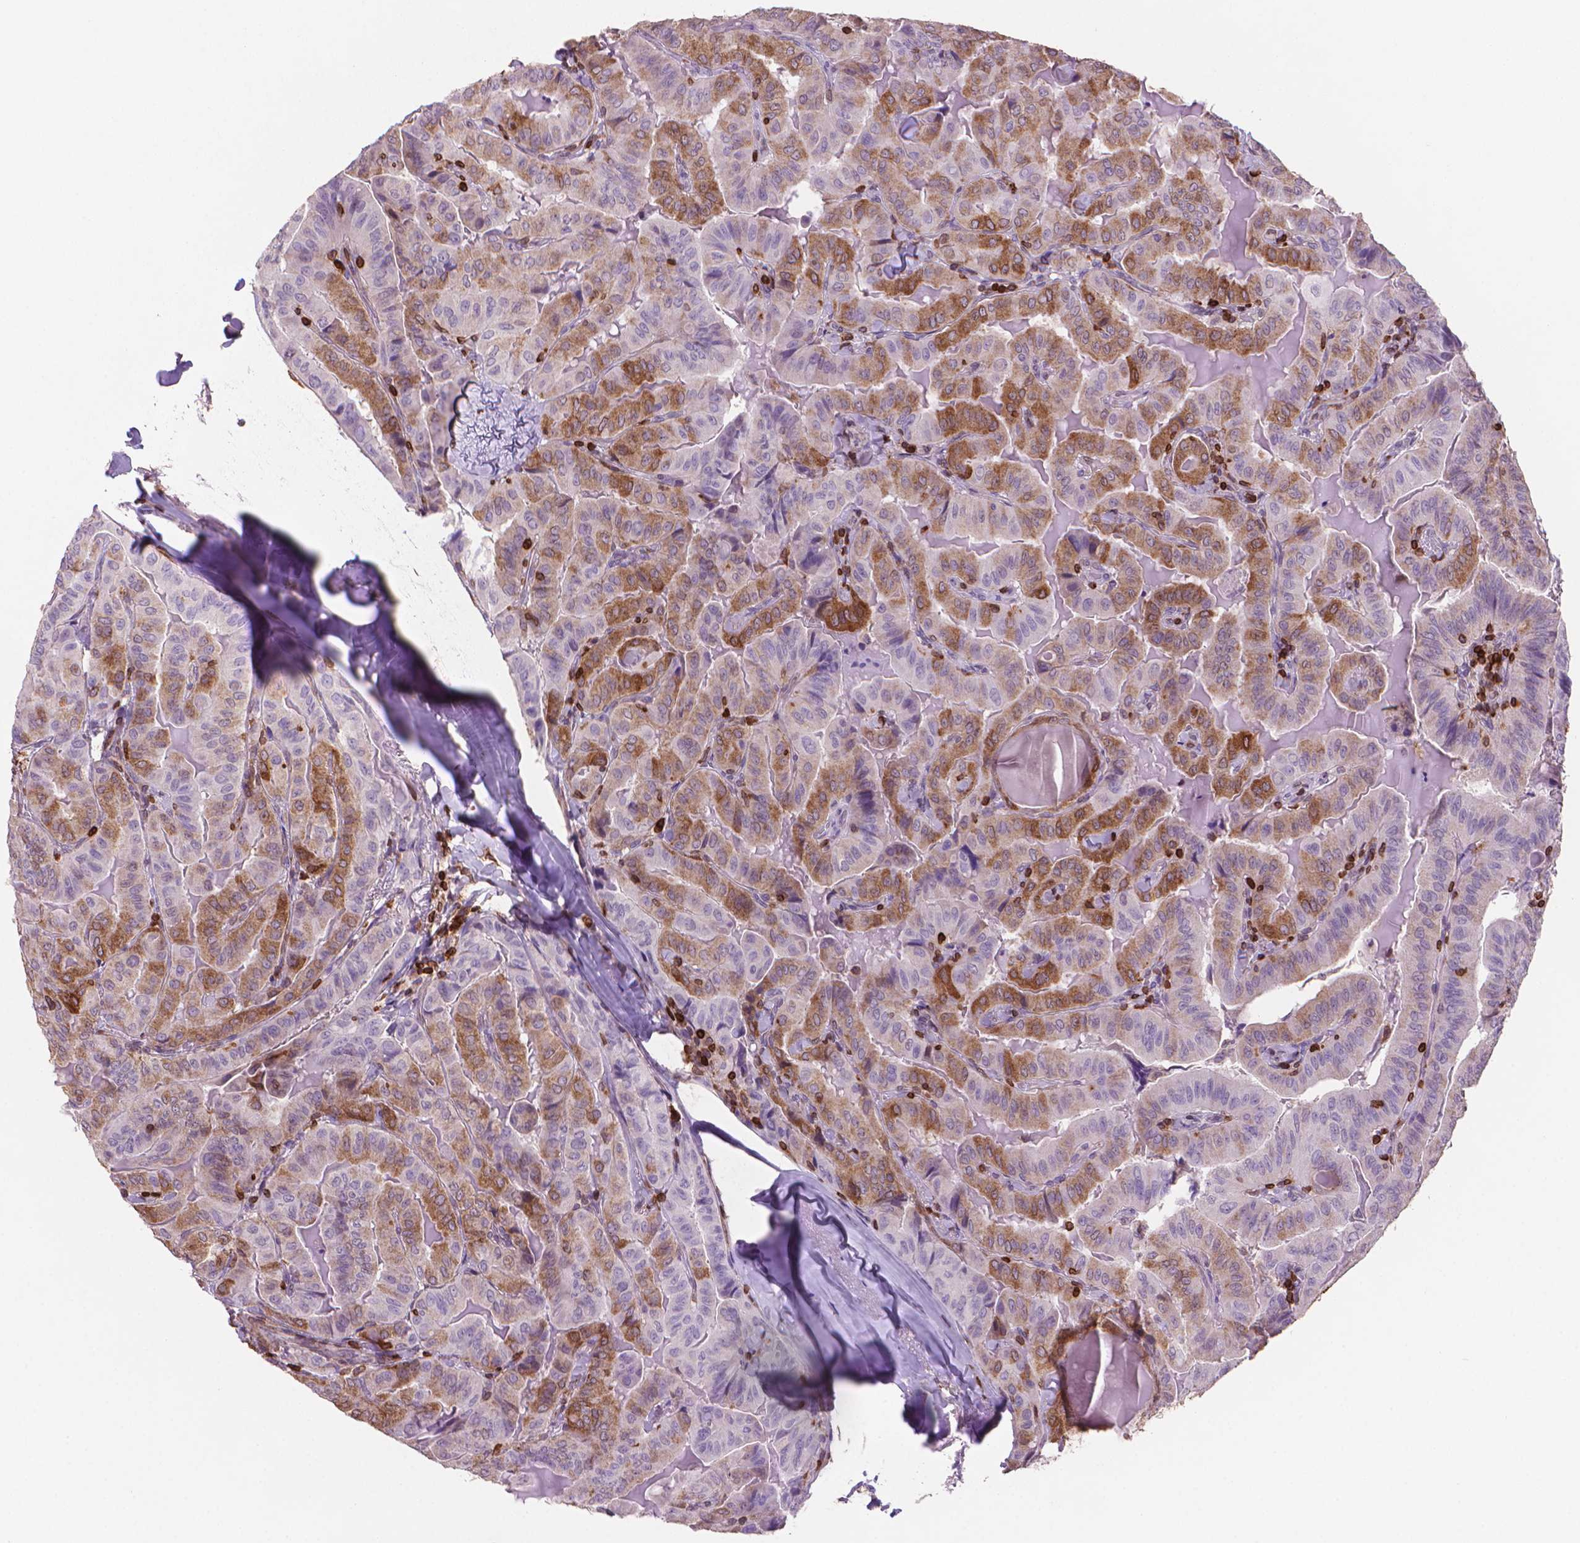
{"staining": {"intensity": "moderate", "quantity": "25%-75%", "location": "cytoplasmic/membranous"}, "tissue": "thyroid cancer", "cell_type": "Tumor cells", "image_type": "cancer", "snomed": [{"axis": "morphology", "description": "Papillary adenocarcinoma, NOS"}, {"axis": "topography", "description": "Thyroid gland"}], "caption": "High-power microscopy captured an immunohistochemistry photomicrograph of thyroid papillary adenocarcinoma, revealing moderate cytoplasmic/membranous staining in approximately 25%-75% of tumor cells.", "gene": "BCL2", "patient": {"sex": "female", "age": 68}}